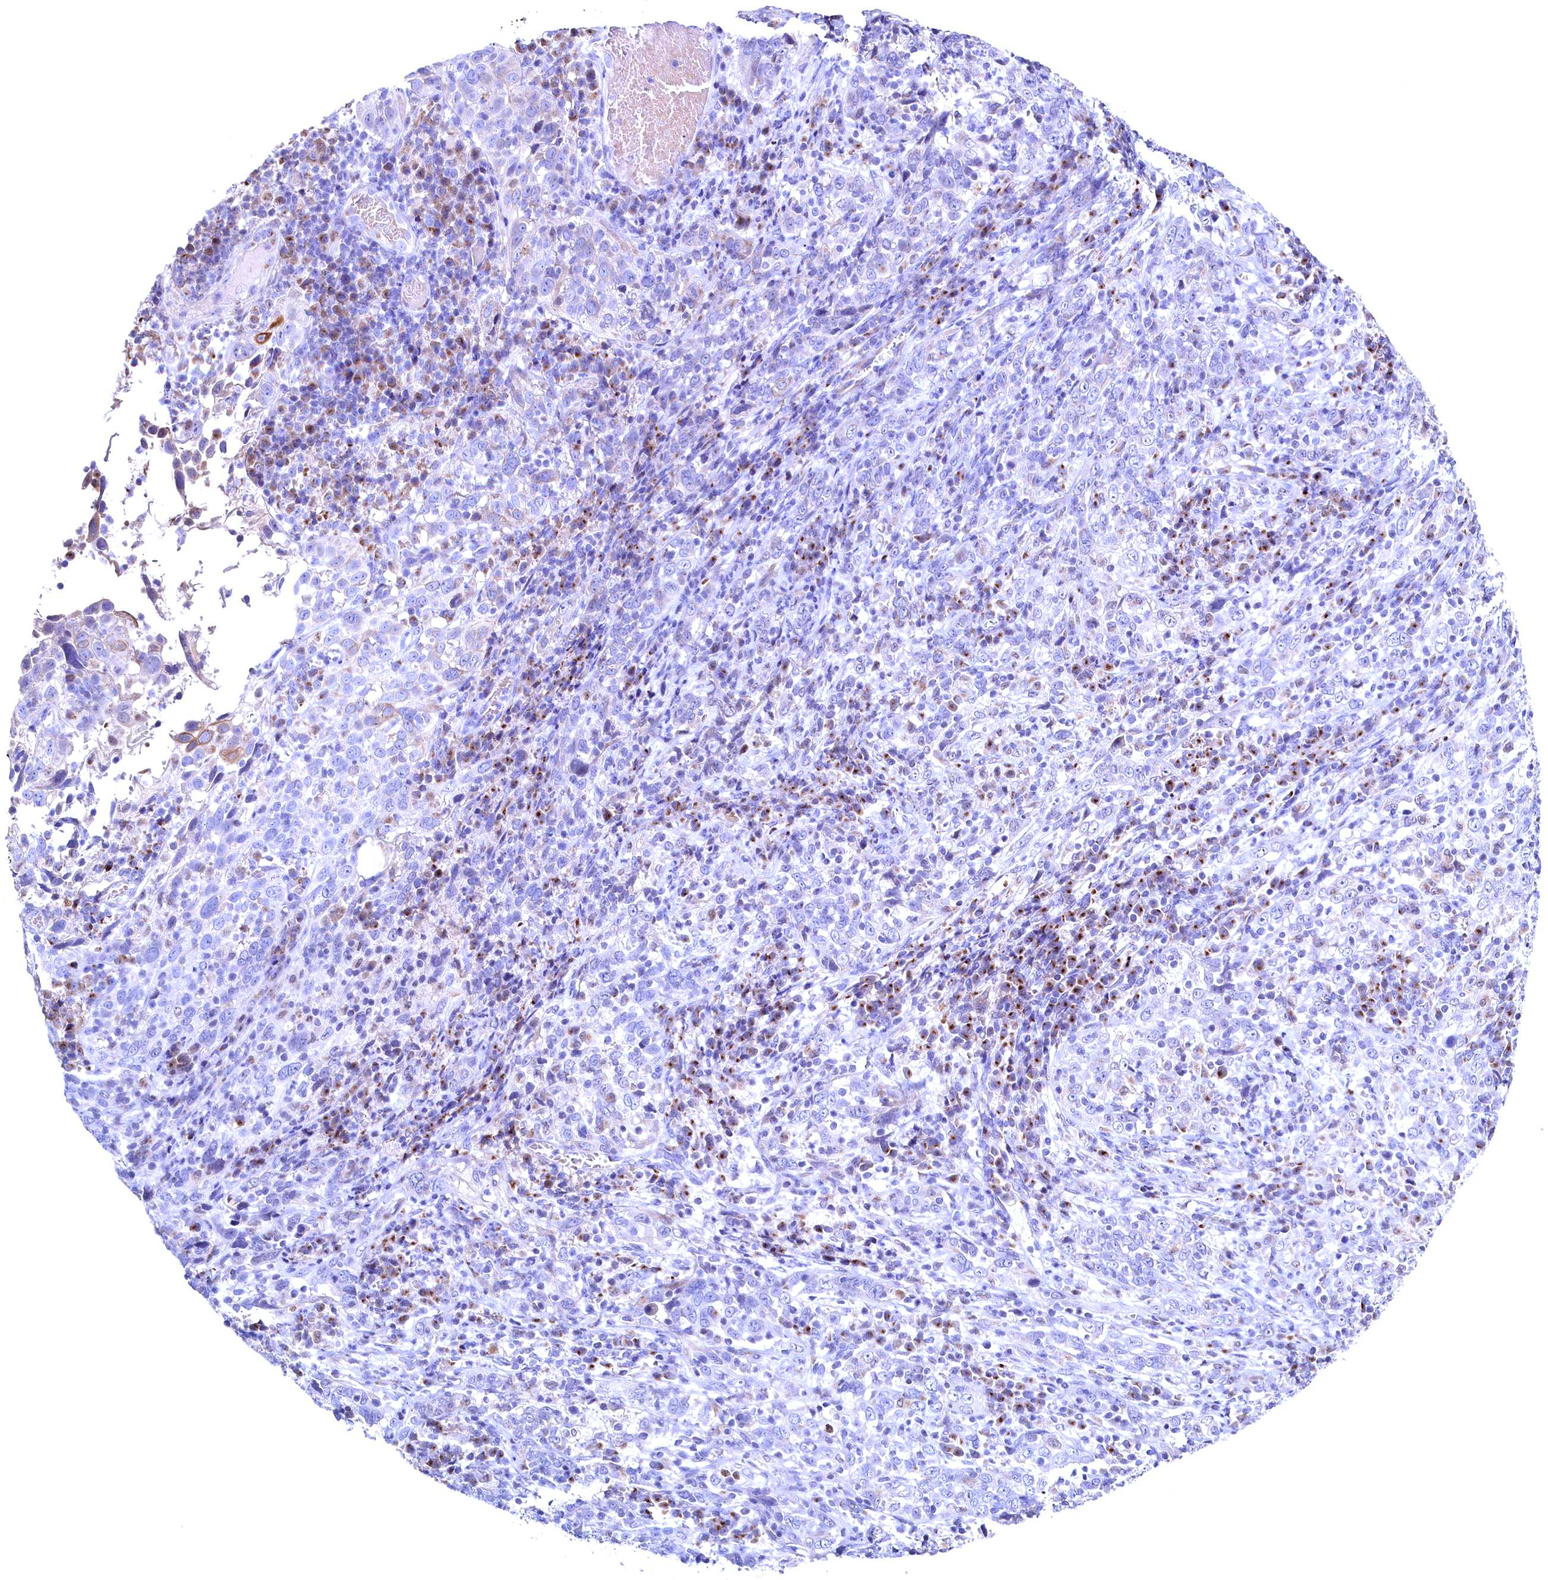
{"staining": {"intensity": "negative", "quantity": "none", "location": "none"}, "tissue": "cervical cancer", "cell_type": "Tumor cells", "image_type": "cancer", "snomed": [{"axis": "morphology", "description": "Squamous cell carcinoma, NOS"}, {"axis": "topography", "description": "Cervix"}], "caption": "An IHC micrograph of cervical squamous cell carcinoma is shown. There is no staining in tumor cells of cervical squamous cell carcinoma. Nuclei are stained in blue.", "gene": "GPR108", "patient": {"sex": "female", "age": 46}}